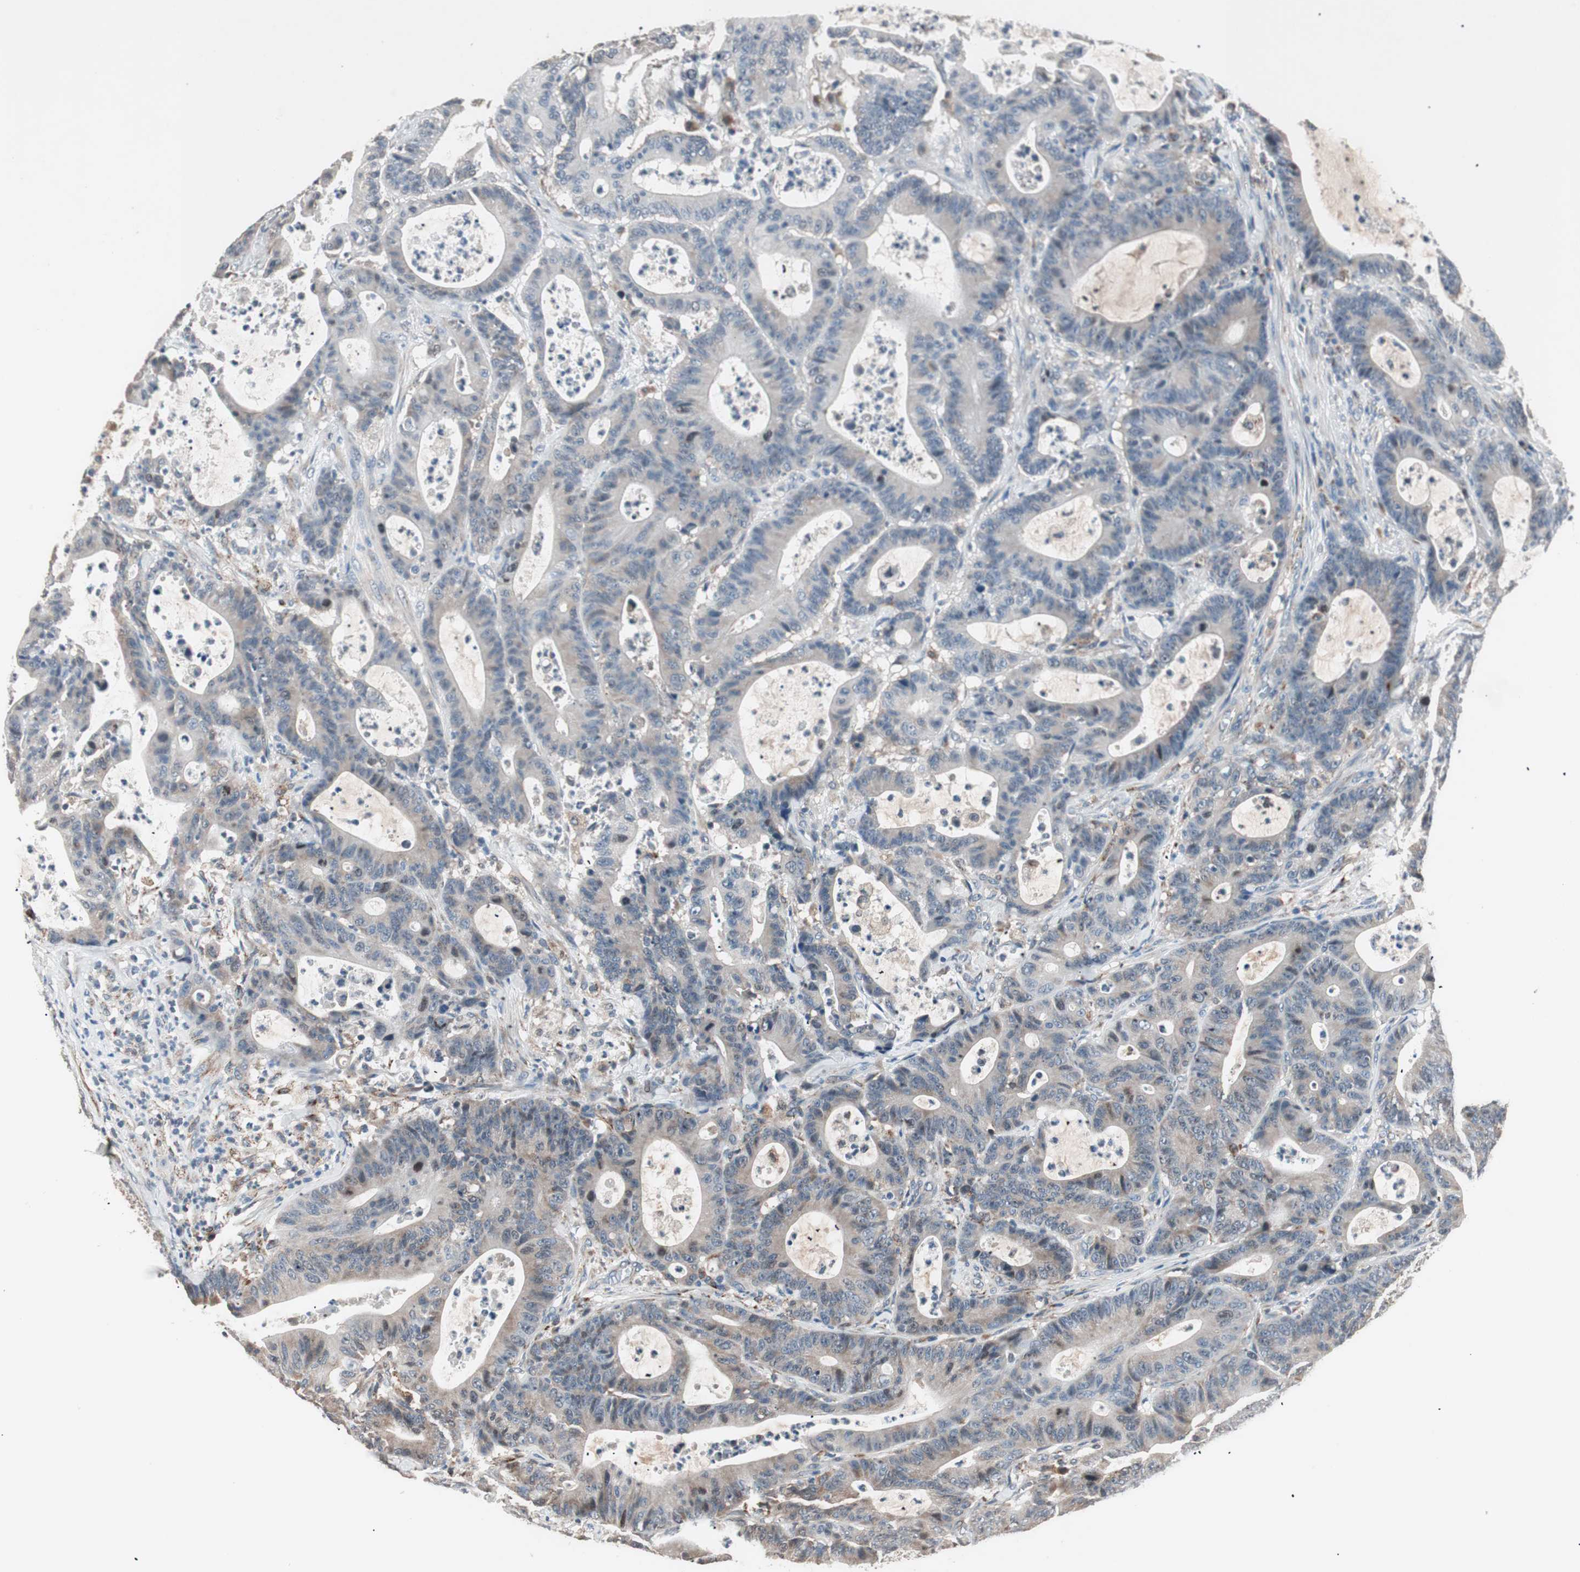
{"staining": {"intensity": "weak", "quantity": "25%-75%", "location": "cytoplasmic/membranous"}, "tissue": "colorectal cancer", "cell_type": "Tumor cells", "image_type": "cancer", "snomed": [{"axis": "morphology", "description": "Adenocarcinoma, NOS"}, {"axis": "topography", "description": "Colon"}], "caption": "Immunohistochemistry (IHC) photomicrograph of neoplastic tissue: human colorectal cancer (adenocarcinoma) stained using IHC displays low levels of weak protein expression localized specifically in the cytoplasmic/membranous of tumor cells, appearing as a cytoplasmic/membranous brown color.", "gene": "NFRKB", "patient": {"sex": "female", "age": 84}}